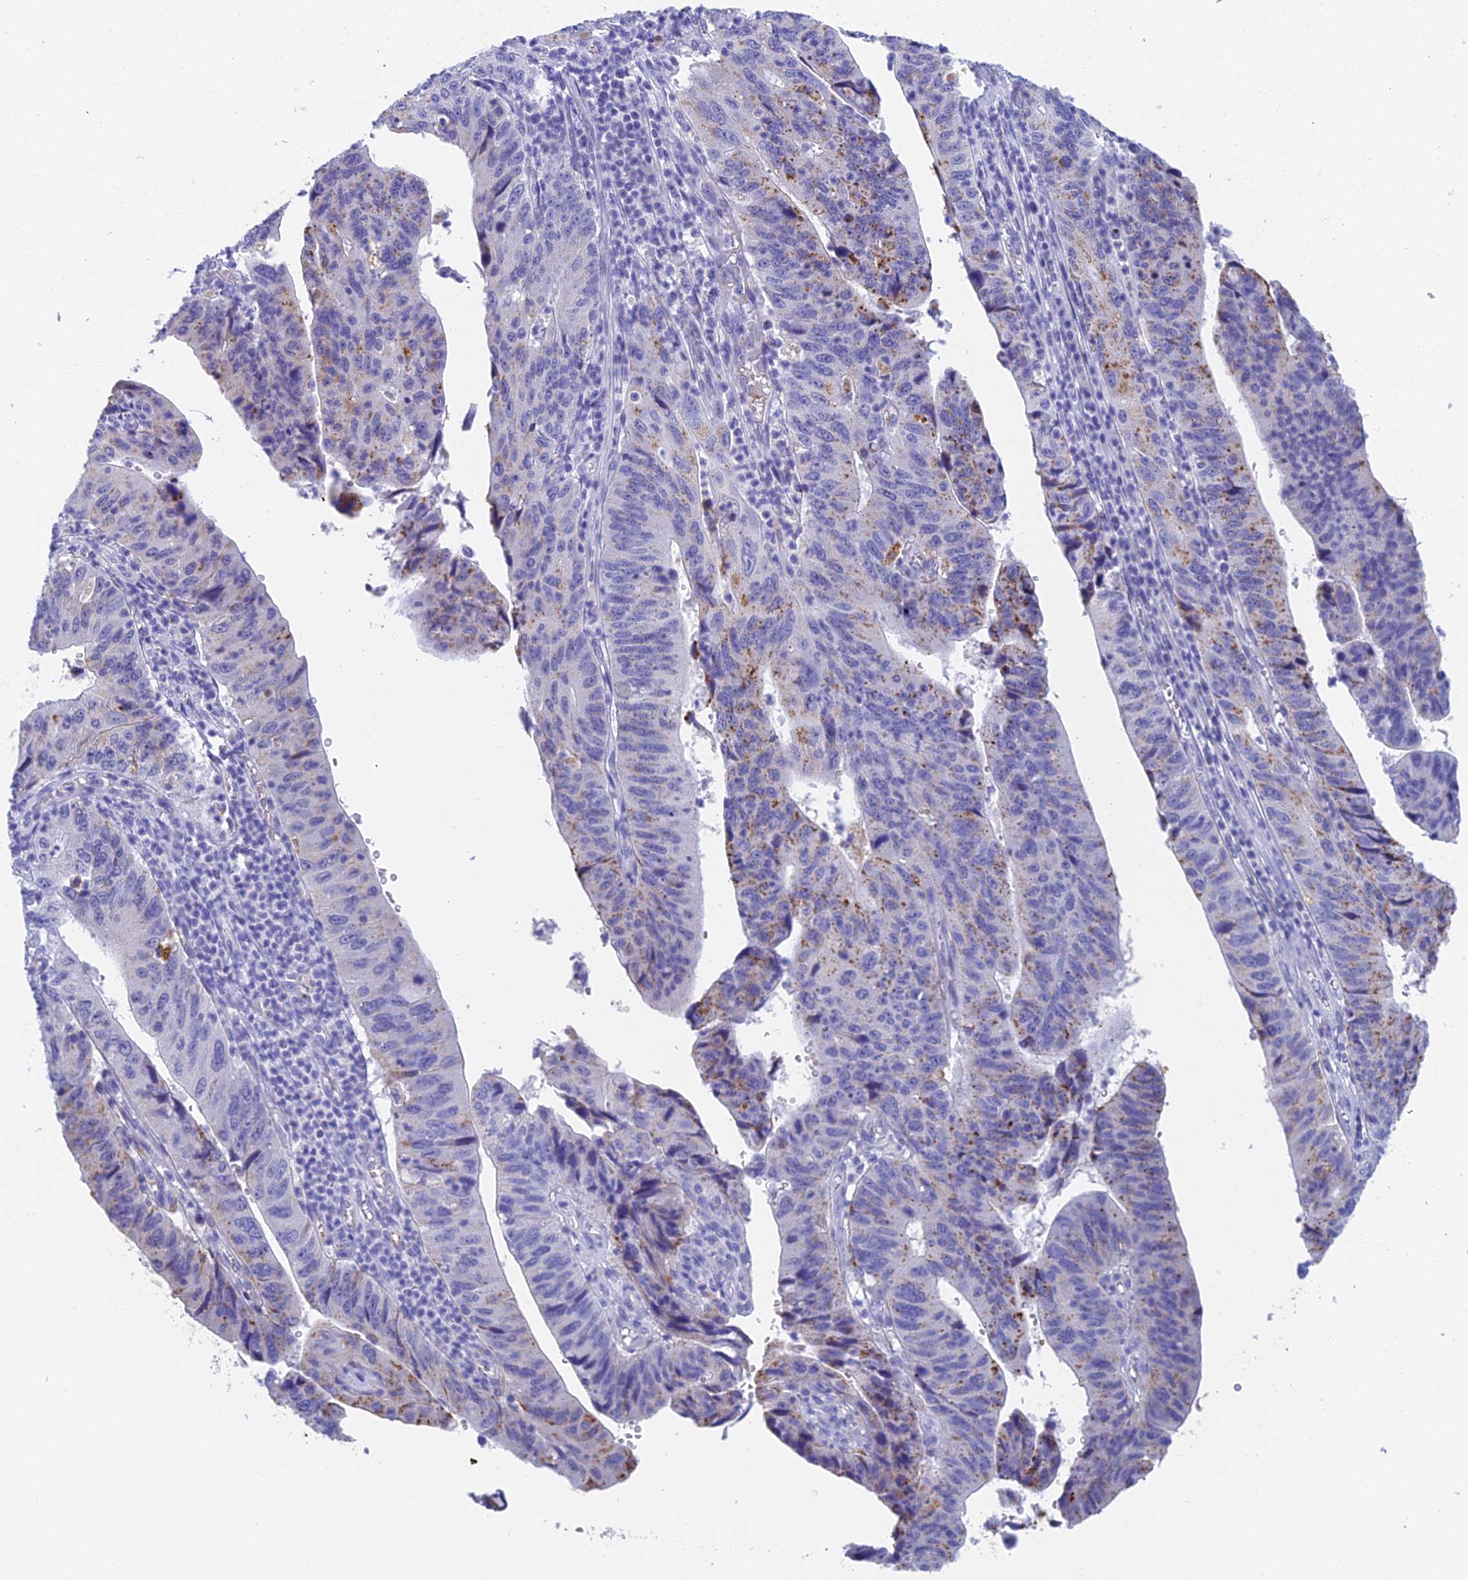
{"staining": {"intensity": "moderate", "quantity": "<25%", "location": "cytoplasmic/membranous"}, "tissue": "stomach cancer", "cell_type": "Tumor cells", "image_type": "cancer", "snomed": [{"axis": "morphology", "description": "Adenocarcinoma, NOS"}, {"axis": "topography", "description": "Stomach"}], "caption": "High-magnification brightfield microscopy of adenocarcinoma (stomach) stained with DAB (brown) and counterstained with hematoxylin (blue). tumor cells exhibit moderate cytoplasmic/membranous staining is appreciated in about<25% of cells. Nuclei are stained in blue.", "gene": "ADAMTS13", "patient": {"sex": "male", "age": 59}}